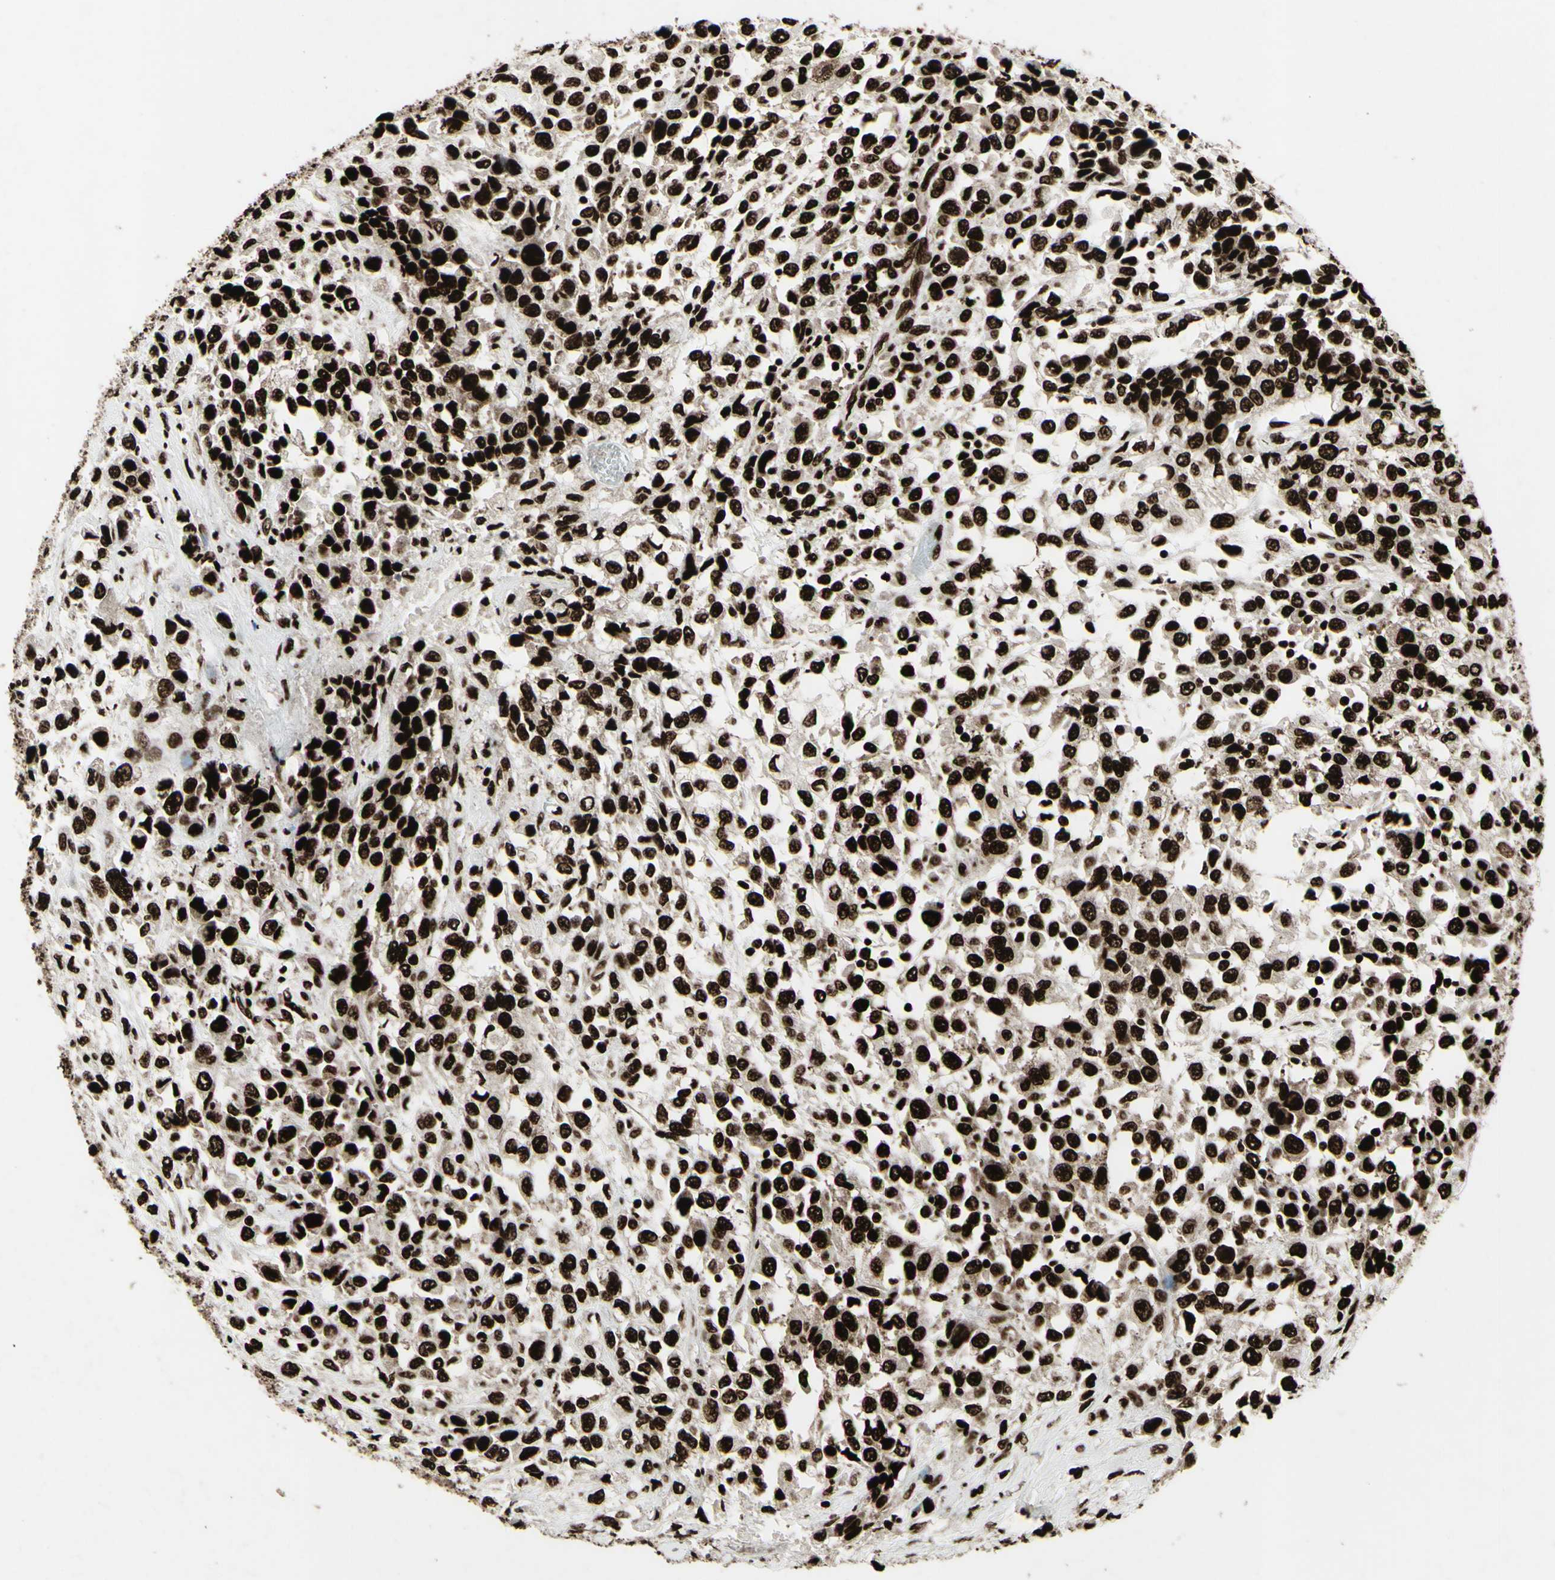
{"staining": {"intensity": "strong", "quantity": ">75%", "location": "nuclear"}, "tissue": "urothelial cancer", "cell_type": "Tumor cells", "image_type": "cancer", "snomed": [{"axis": "morphology", "description": "Urothelial carcinoma, High grade"}, {"axis": "topography", "description": "Urinary bladder"}], "caption": "Approximately >75% of tumor cells in human urothelial cancer show strong nuclear protein staining as visualized by brown immunohistochemical staining.", "gene": "U2AF2", "patient": {"sex": "female", "age": 80}}